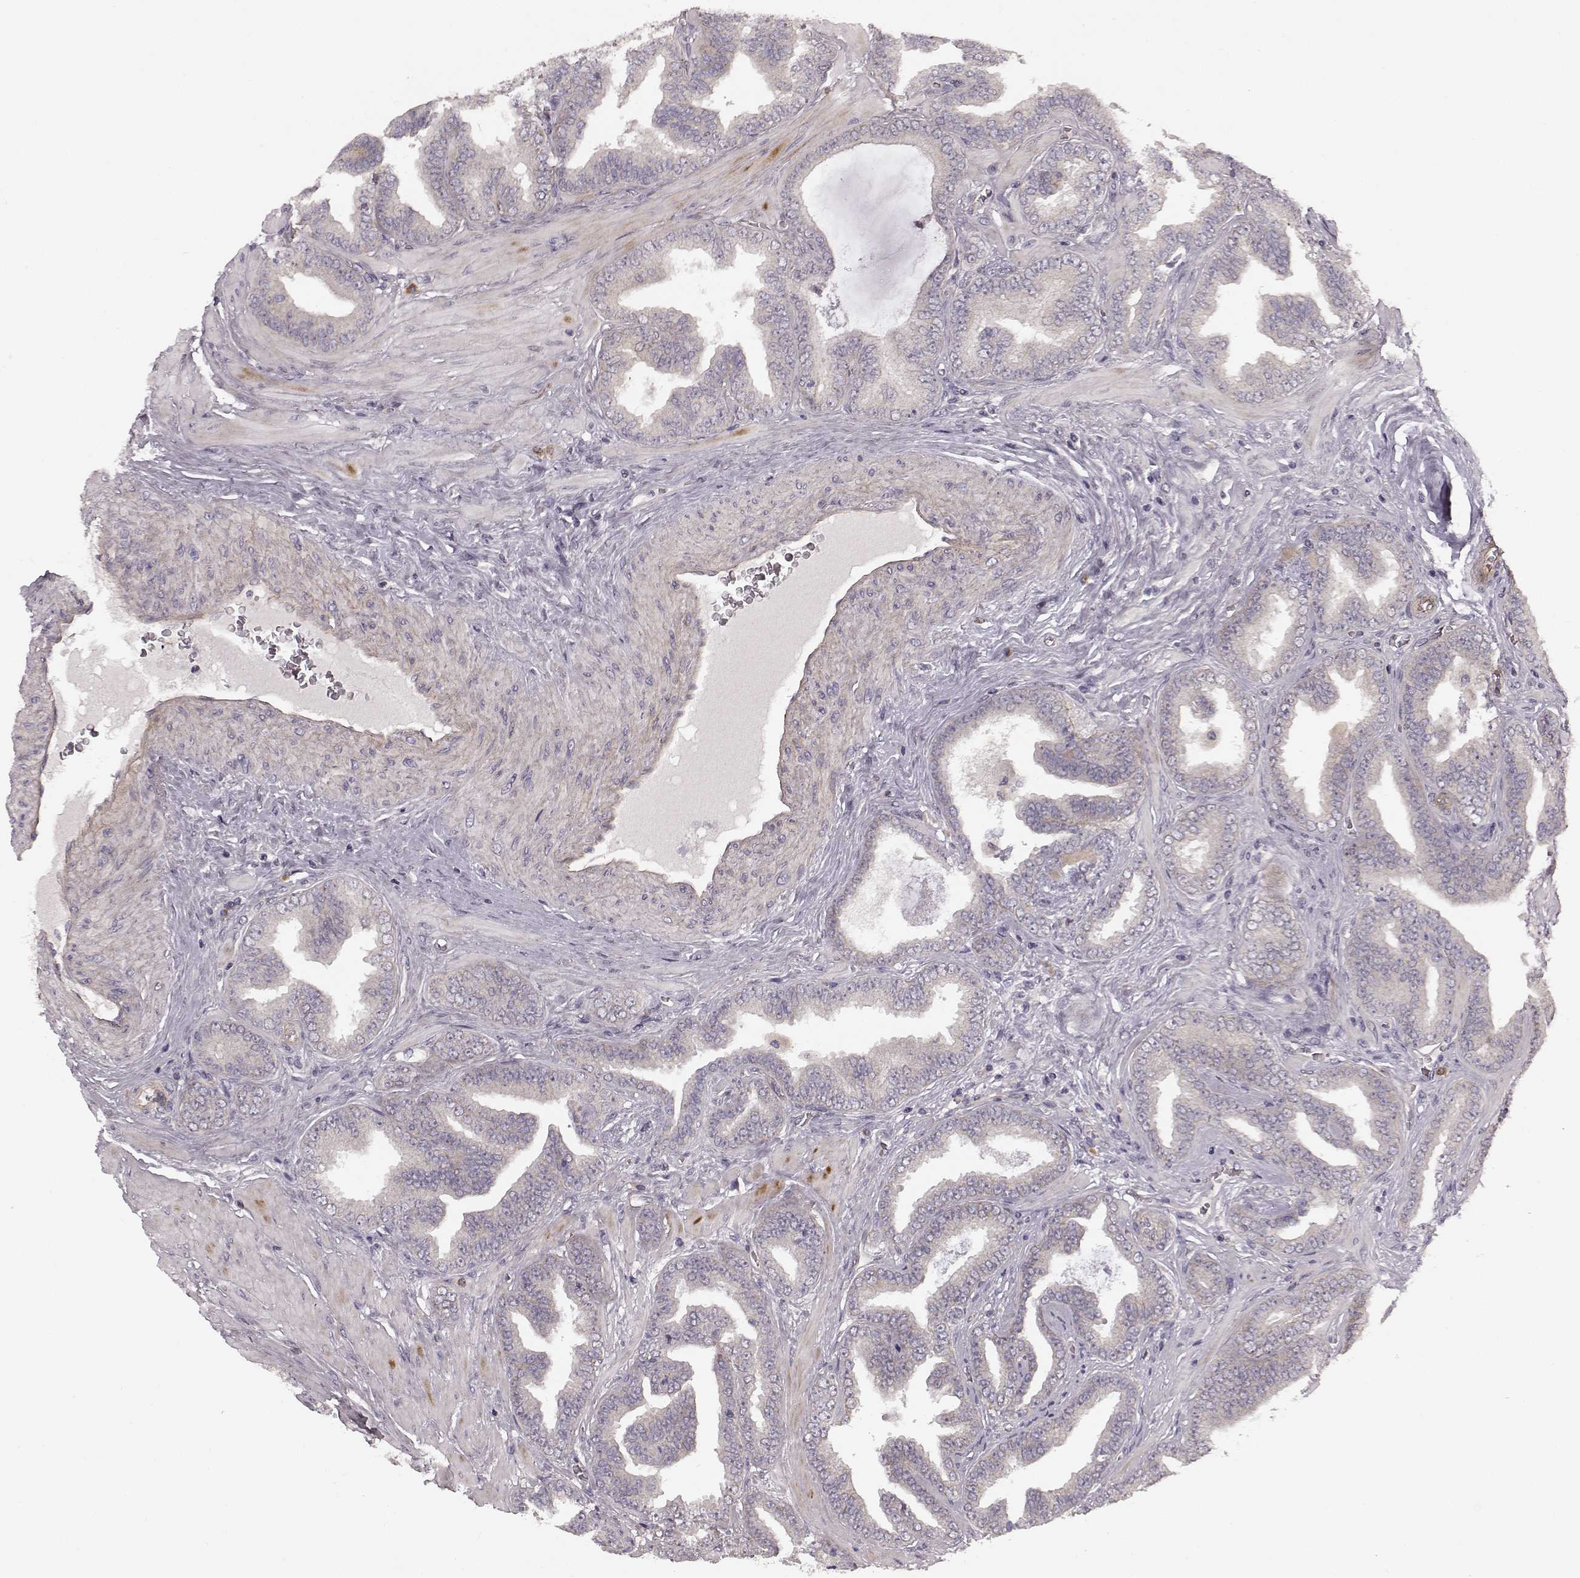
{"staining": {"intensity": "negative", "quantity": "none", "location": "none"}, "tissue": "prostate cancer", "cell_type": "Tumor cells", "image_type": "cancer", "snomed": [{"axis": "morphology", "description": "Adenocarcinoma, Low grade"}, {"axis": "topography", "description": "Prostate"}], "caption": "Prostate cancer (adenocarcinoma (low-grade)) stained for a protein using IHC displays no expression tumor cells.", "gene": "SLC22A18", "patient": {"sex": "male", "age": 63}}